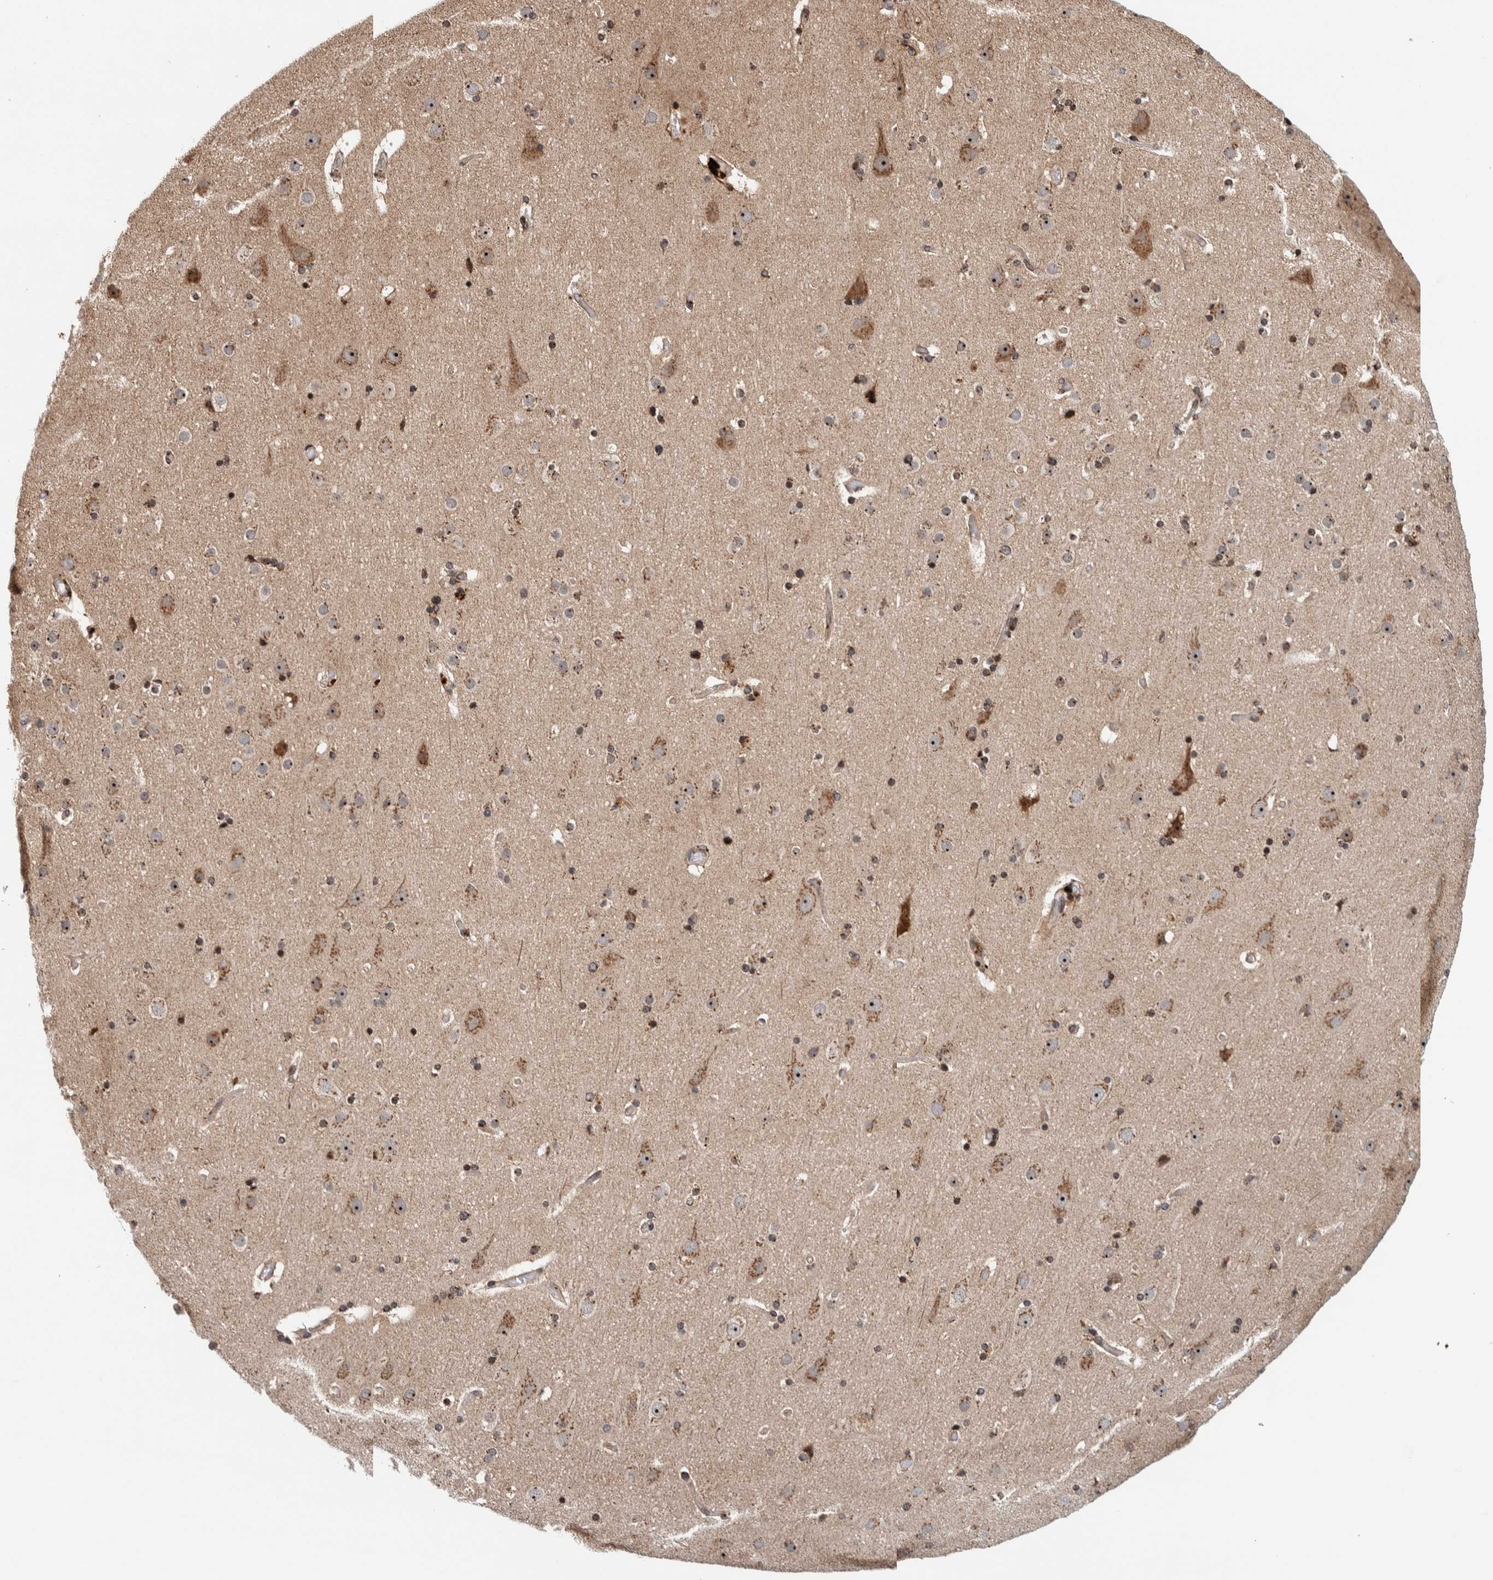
{"staining": {"intensity": "weak", "quantity": ">75%", "location": "cytoplasmic/membranous"}, "tissue": "cerebral cortex", "cell_type": "Endothelial cells", "image_type": "normal", "snomed": [{"axis": "morphology", "description": "Normal tissue, NOS"}, {"axis": "topography", "description": "Cerebral cortex"}], "caption": "A brown stain shows weak cytoplasmic/membranous expression of a protein in endothelial cells of unremarkable human cerebral cortex.", "gene": "CCDC182", "patient": {"sex": "male", "age": 57}}